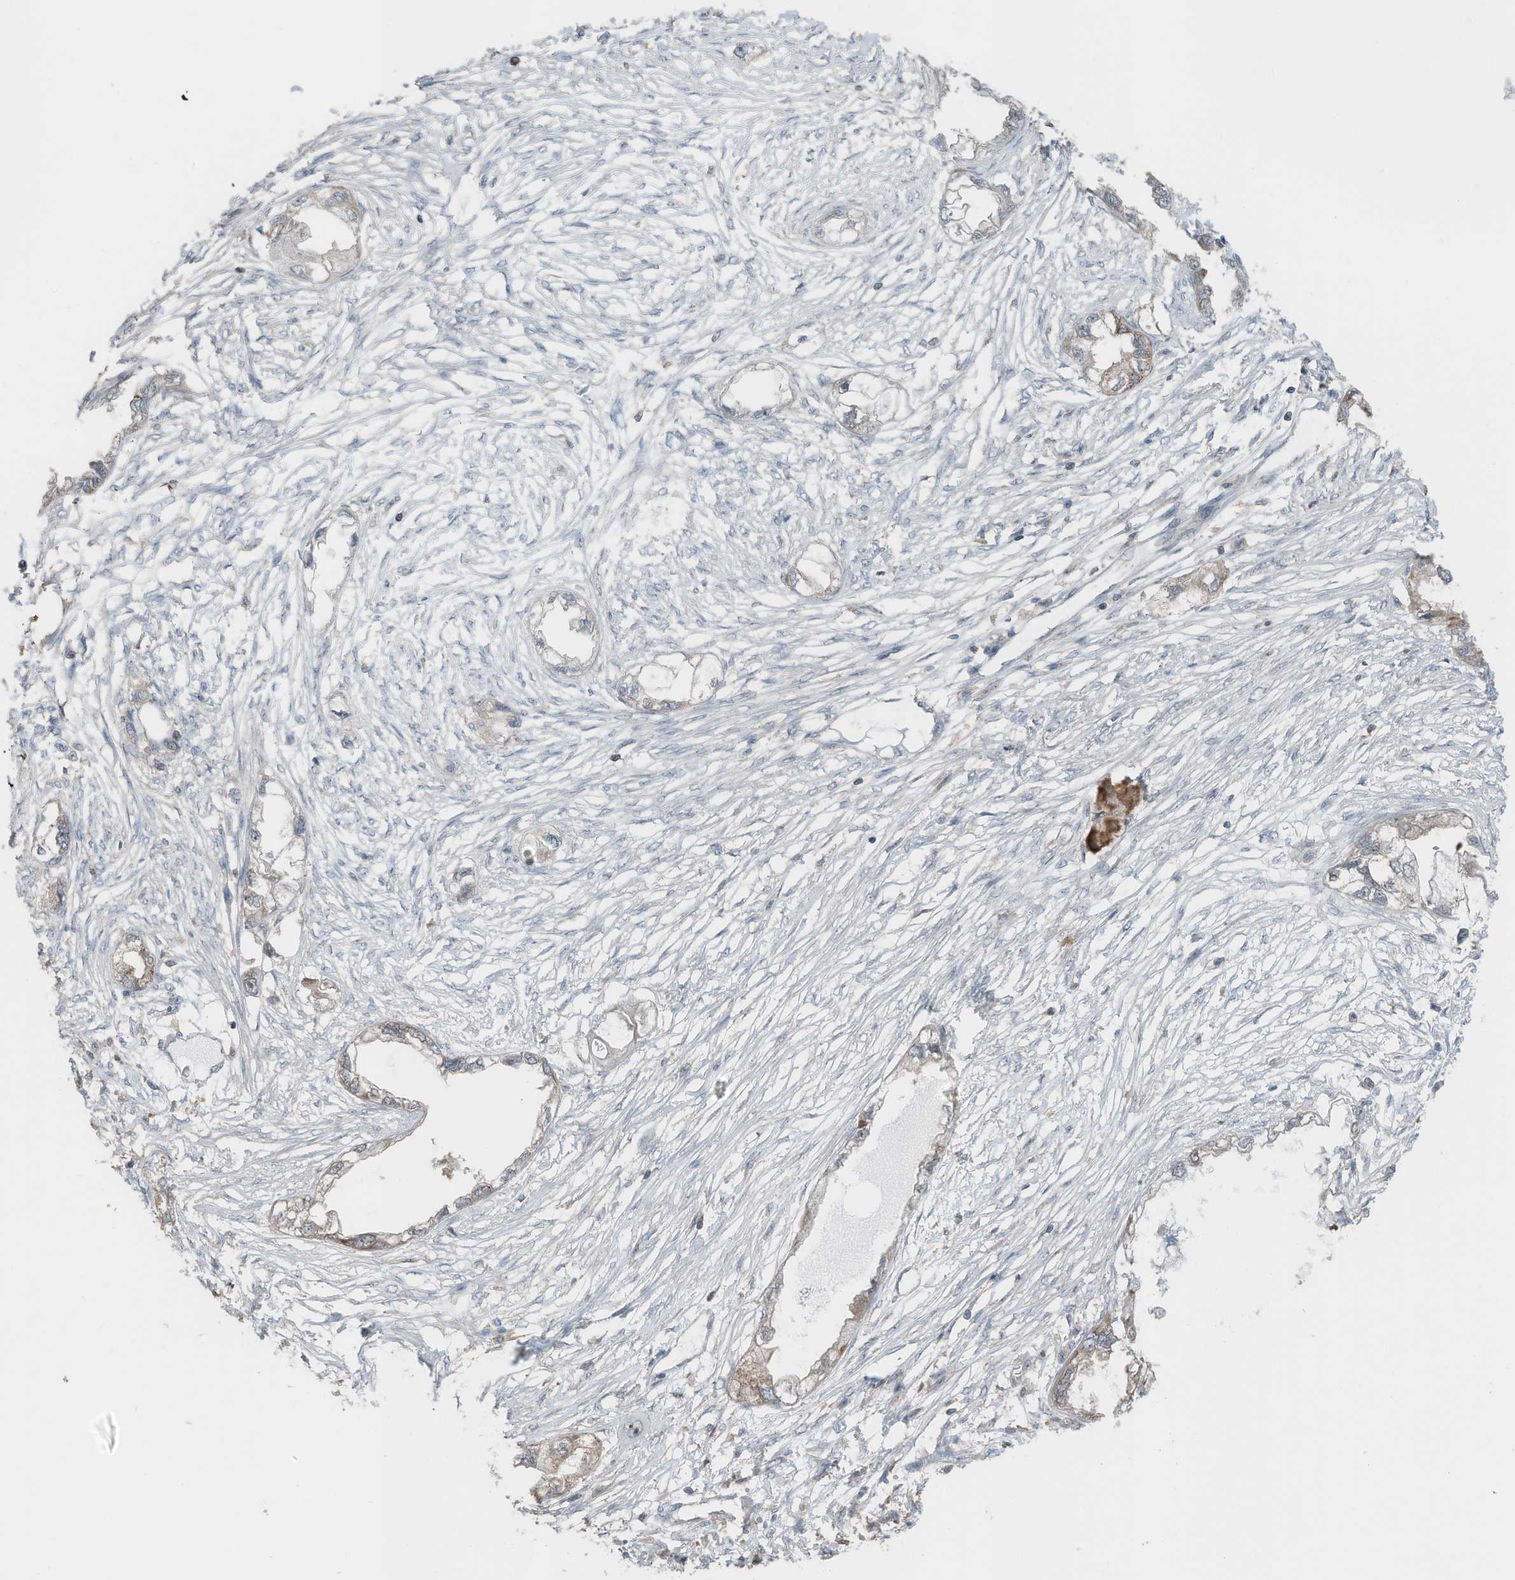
{"staining": {"intensity": "moderate", "quantity": "25%-75%", "location": "cytoplasmic/membranous"}, "tissue": "endometrial cancer", "cell_type": "Tumor cells", "image_type": "cancer", "snomed": [{"axis": "morphology", "description": "Adenocarcinoma, NOS"}, {"axis": "morphology", "description": "Adenocarcinoma, metastatic, NOS"}, {"axis": "topography", "description": "Adipose tissue"}, {"axis": "topography", "description": "Endometrium"}], "caption": "About 25%-75% of tumor cells in human adenocarcinoma (endometrial) display moderate cytoplasmic/membranous protein staining as visualized by brown immunohistochemical staining.", "gene": "UTP3", "patient": {"sex": "female", "age": 67}}